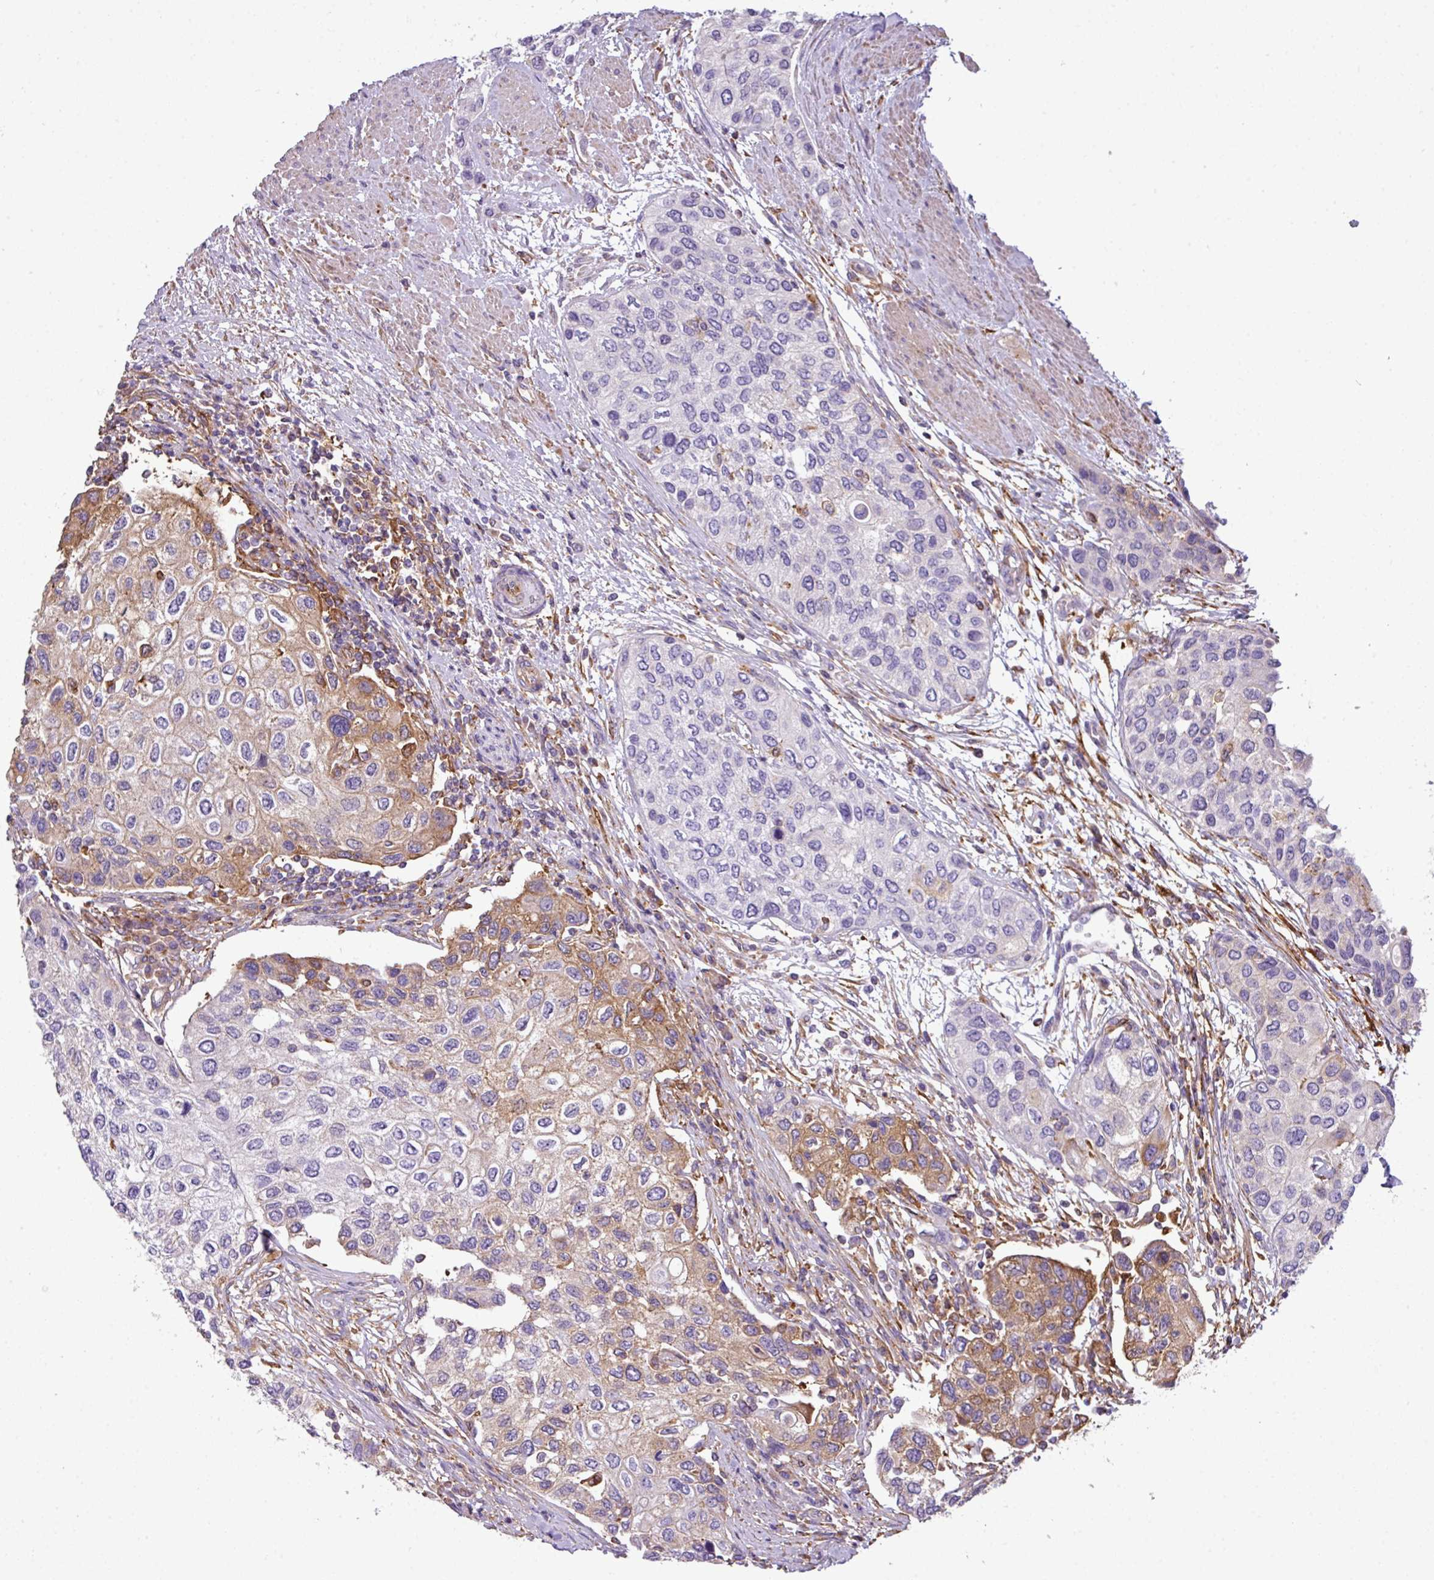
{"staining": {"intensity": "moderate", "quantity": "<25%", "location": "cytoplasmic/membranous"}, "tissue": "urothelial cancer", "cell_type": "Tumor cells", "image_type": "cancer", "snomed": [{"axis": "morphology", "description": "Normal tissue, NOS"}, {"axis": "morphology", "description": "Urothelial carcinoma, High grade"}, {"axis": "topography", "description": "Vascular tissue"}, {"axis": "topography", "description": "Urinary bladder"}], "caption": "Protein staining reveals moderate cytoplasmic/membranous expression in approximately <25% of tumor cells in urothelial cancer.", "gene": "XNDC1N", "patient": {"sex": "female", "age": 56}}